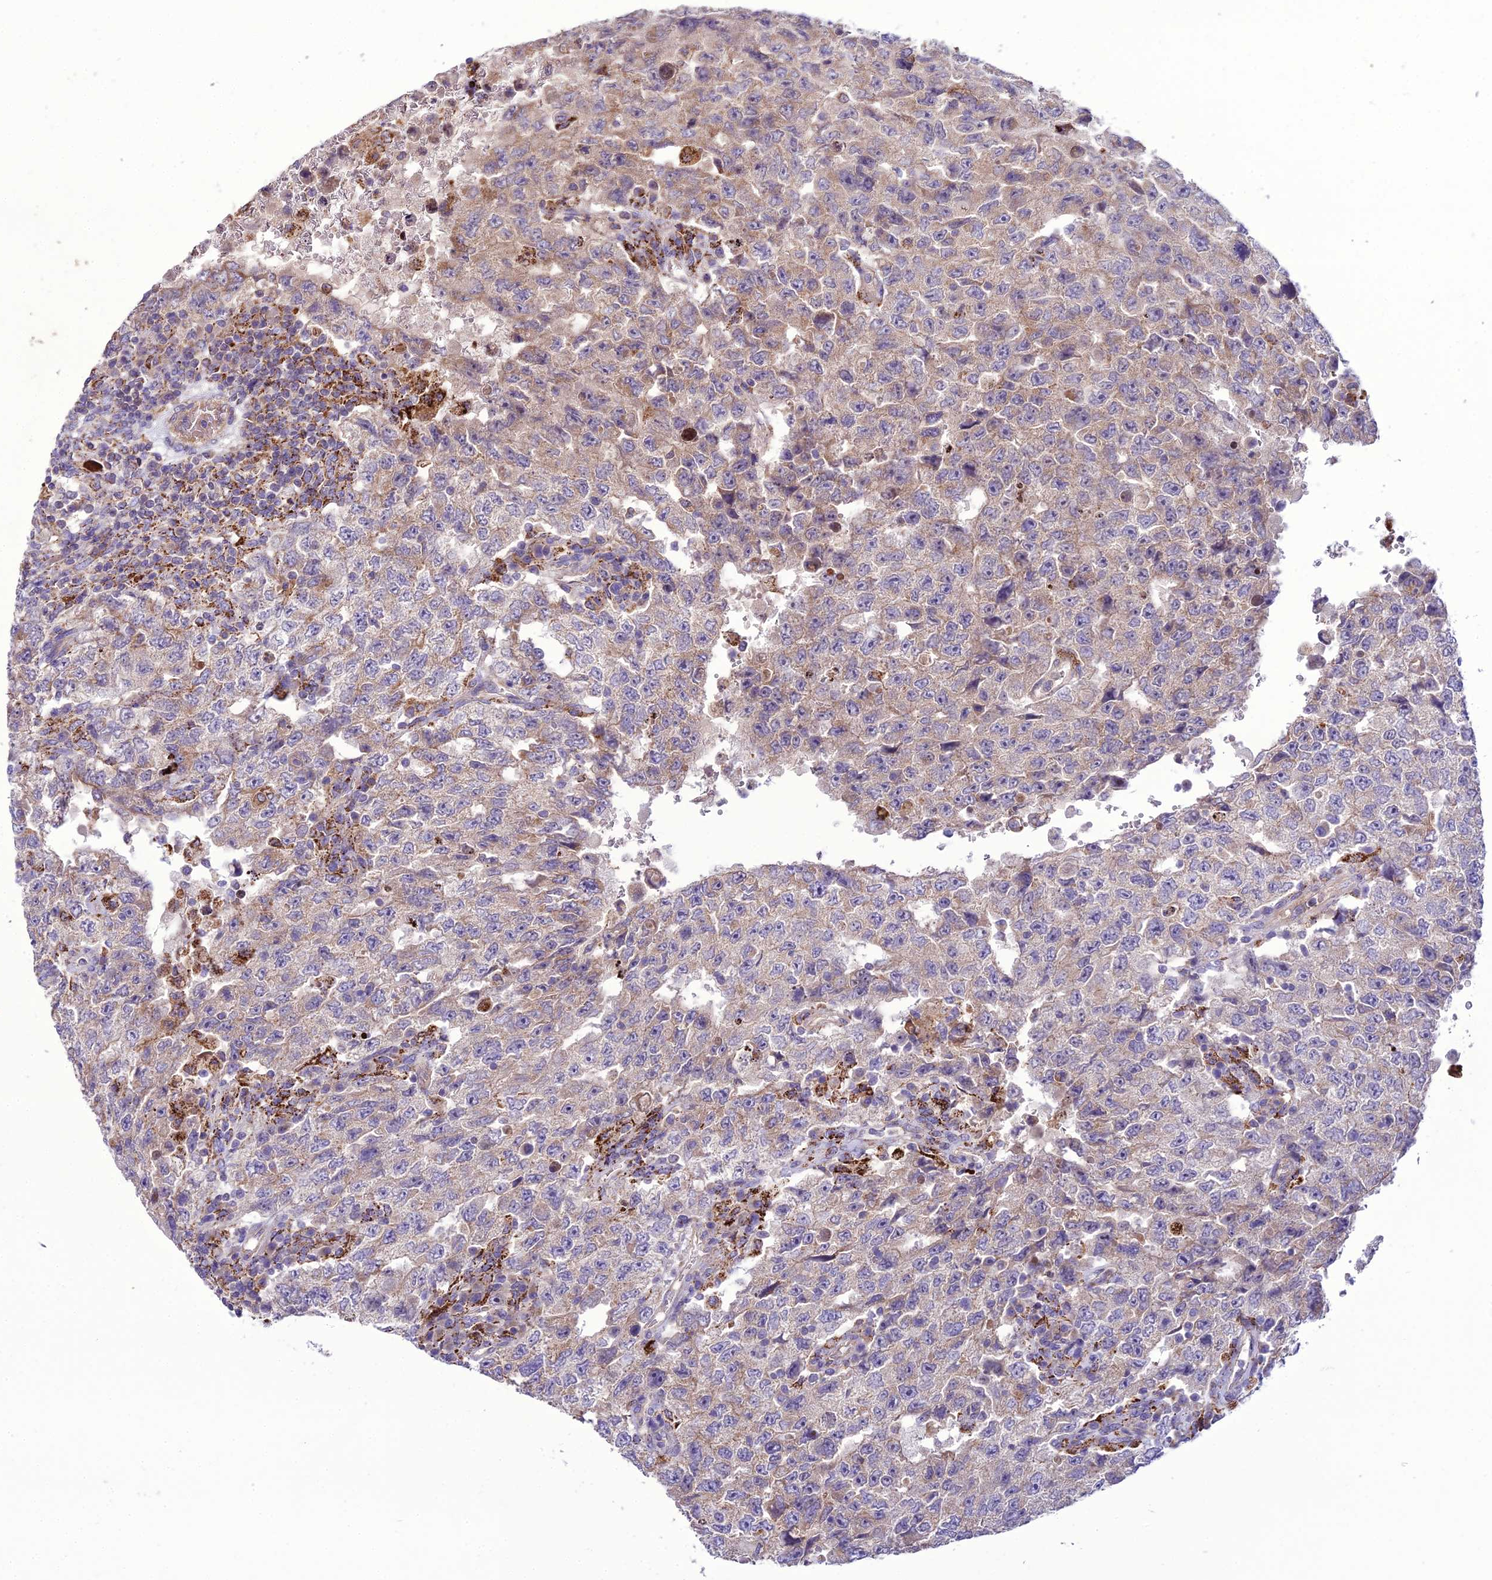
{"staining": {"intensity": "weak", "quantity": "<25%", "location": "cytoplasmic/membranous"}, "tissue": "testis cancer", "cell_type": "Tumor cells", "image_type": "cancer", "snomed": [{"axis": "morphology", "description": "Carcinoma, Embryonal, NOS"}, {"axis": "topography", "description": "Testis"}], "caption": "The image displays no significant expression in tumor cells of embryonal carcinoma (testis).", "gene": "TBC1D24", "patient": {"sex": "male", "age": 26}}